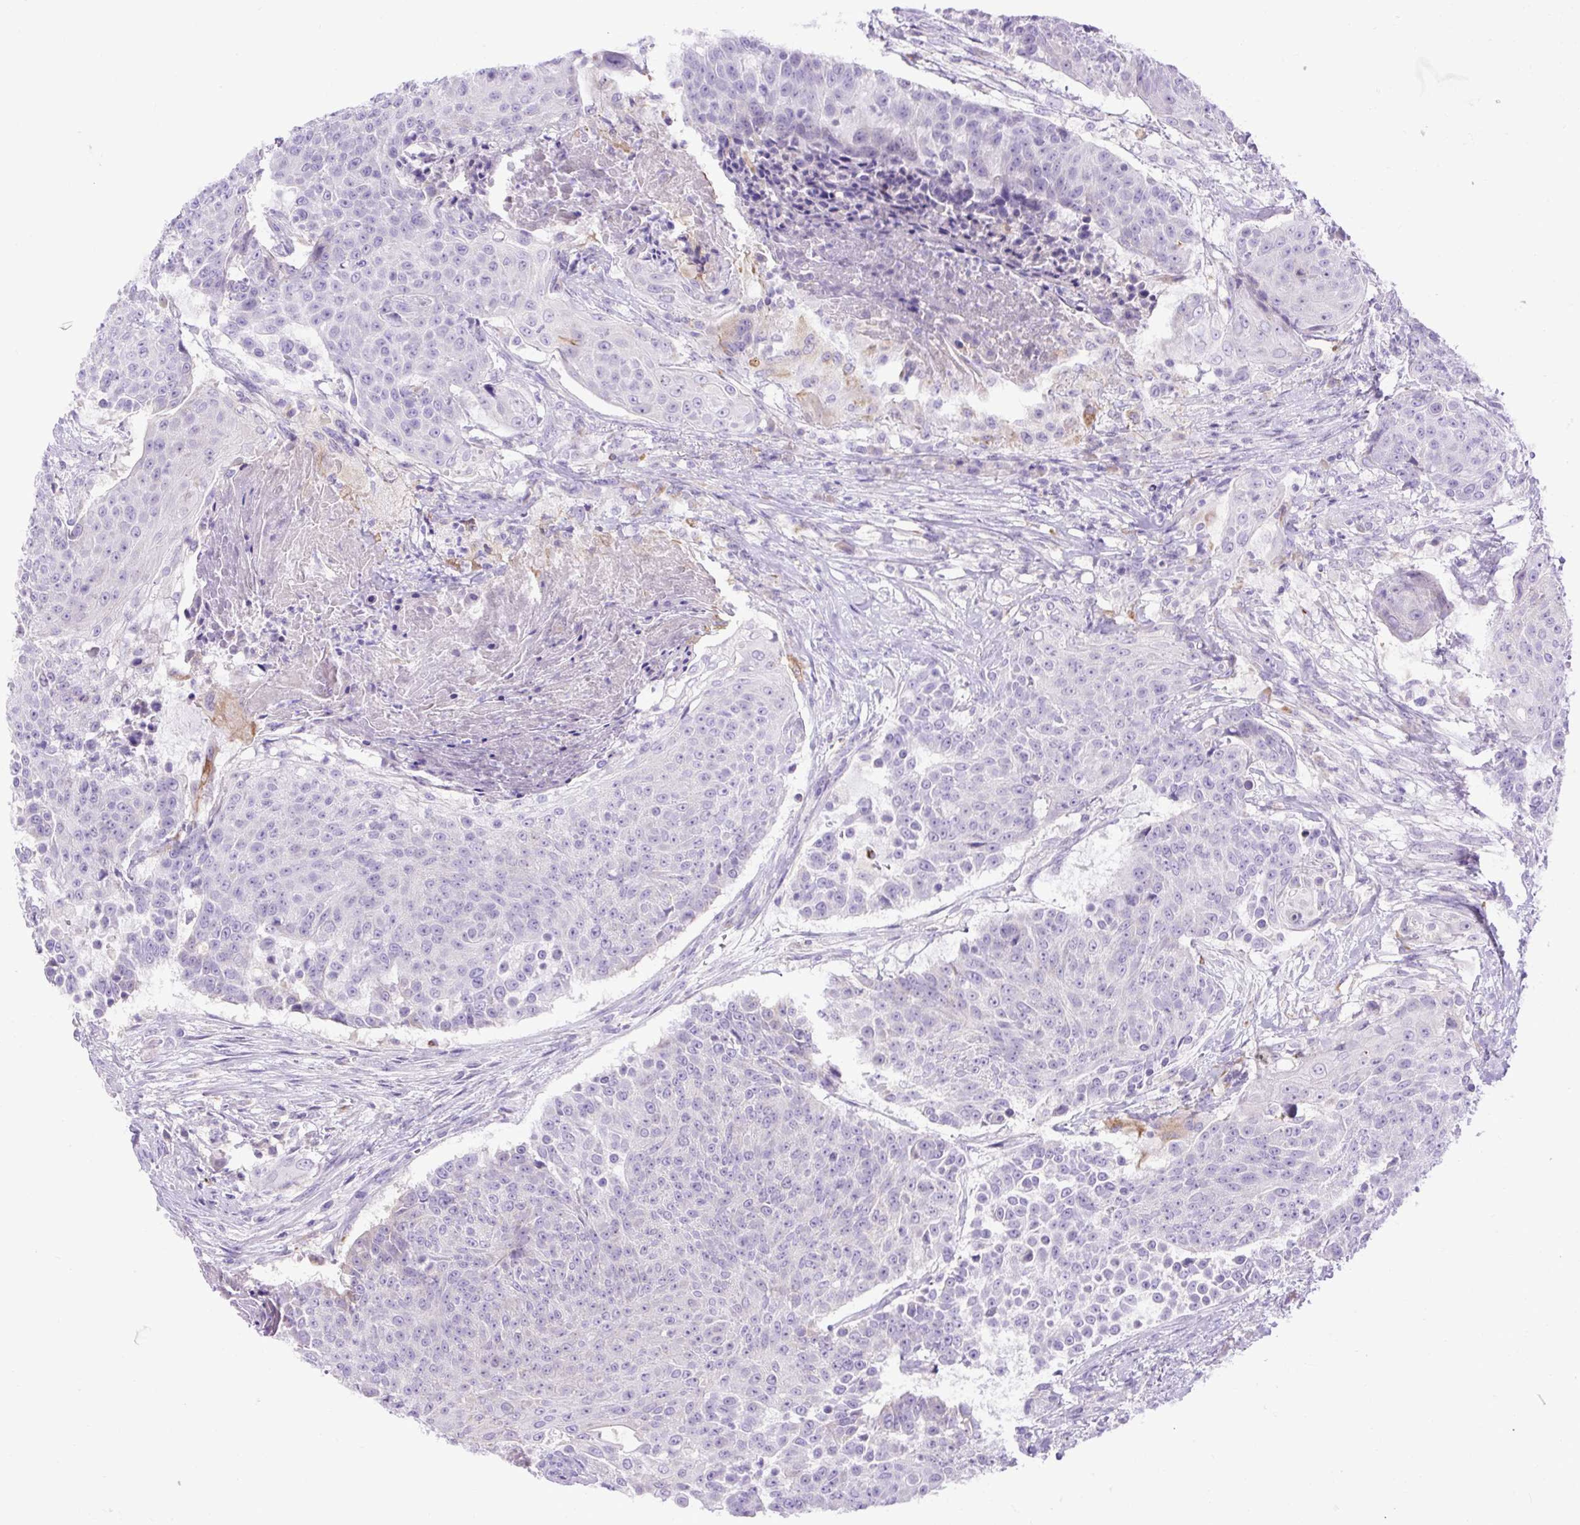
{"staining": {"intensity": "negative", "quantity": "none", "location": "none"}, "tissue": "urothelial cancer", "cell_type": "Tumor cells", "image_type": "cancer", "snomed": [{"axis": "morphology", "description": "Urothelial carcinoma, High grade"}, {"axis": "topography", "description": "Urinary bladder"}], "caption": "Immunohistochemistry (IHC) image of urothelial carcinoma (high-grade) stained for a protein (brown), which displays no staining in tumor cells.", "gene": "SPTBN5", "patient": {"sex": "female", "age": 63}}